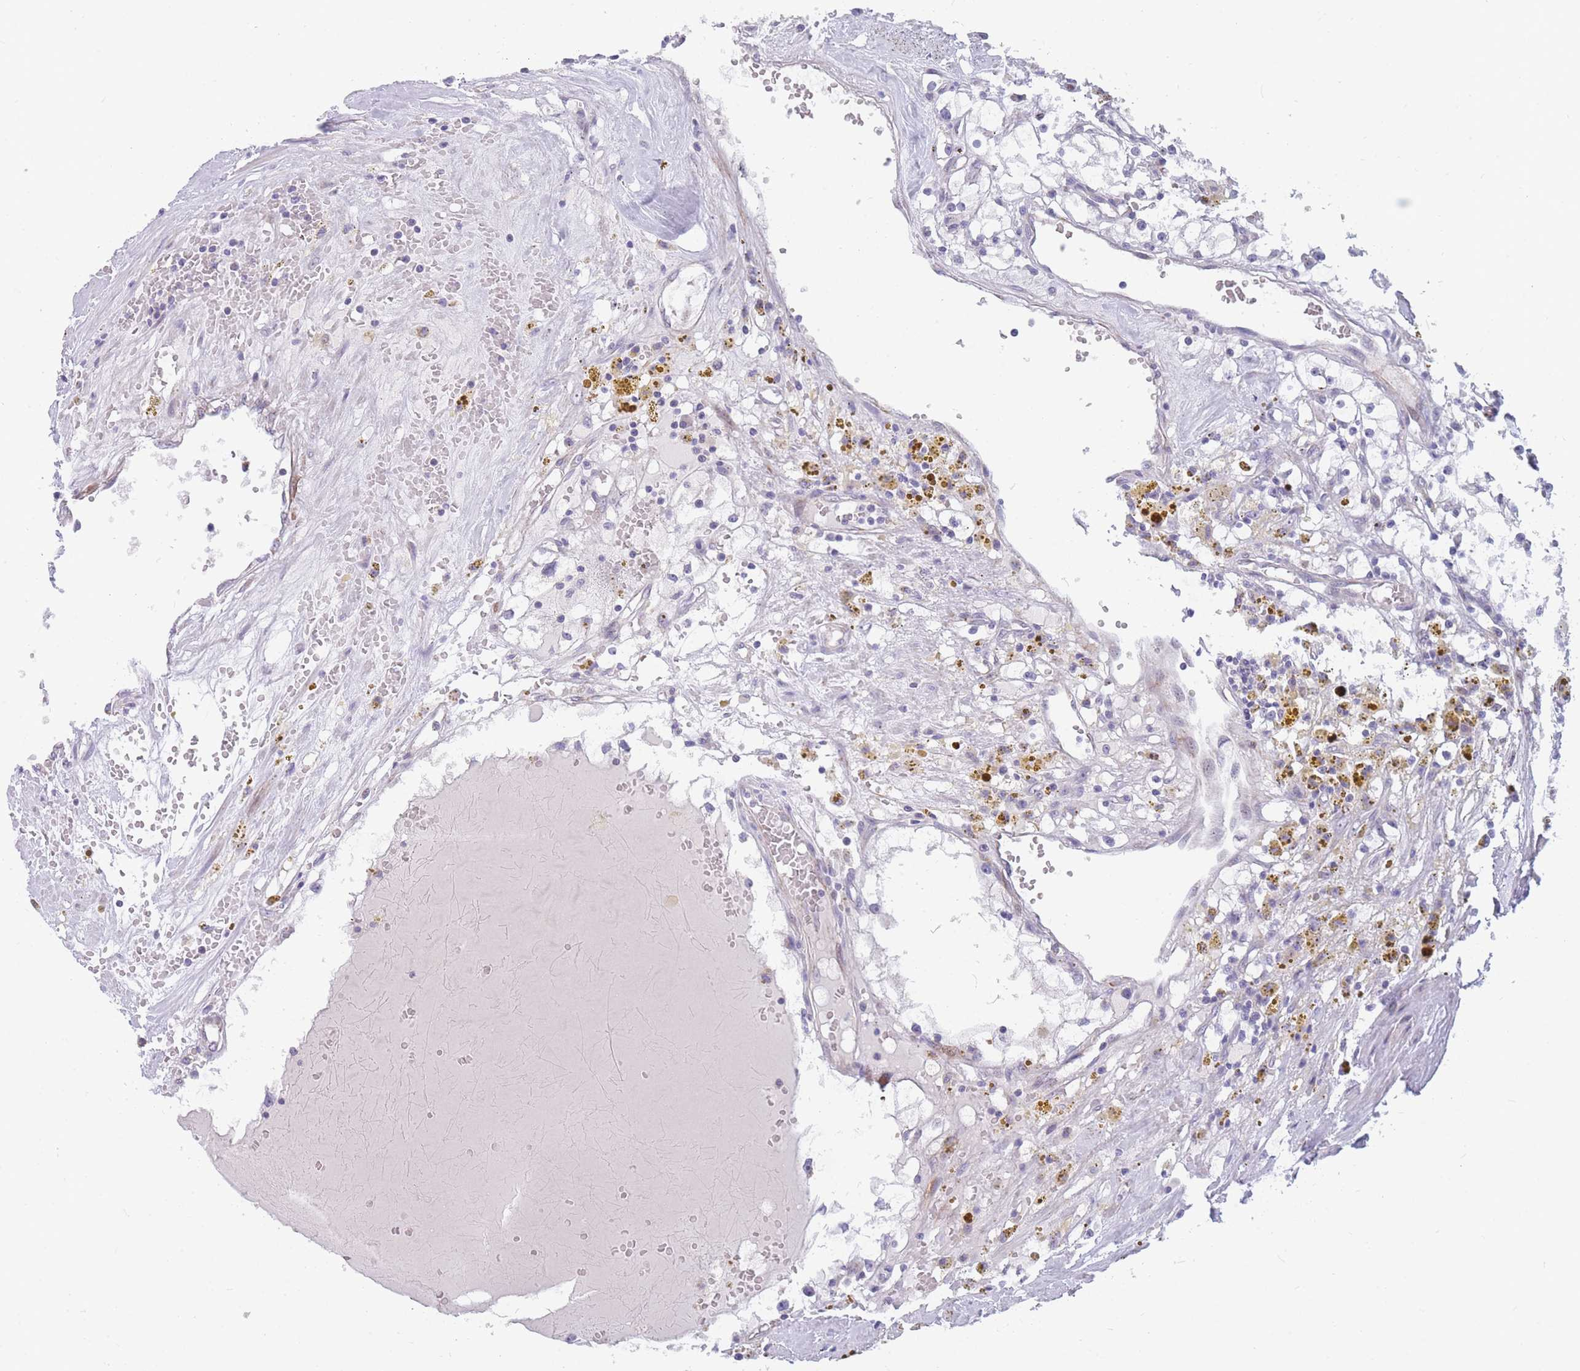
{"staining": {"intensity": "negative", "quantity": "none", "location": "none"}, "tissue": "renal cancer", "cell_type": "Tumor cells", "image_type": "cancer", "snomed": [{"axis": "morphology", "description": "Adenocarcinoma, NOS"}, {"axis": "topography", "description": "Kidney"}], "caption": "IHC of renal cancer displays no positivity in tumor cells.", "gene": "DDX49", "patient": {"sex": "male", "age": 56}}